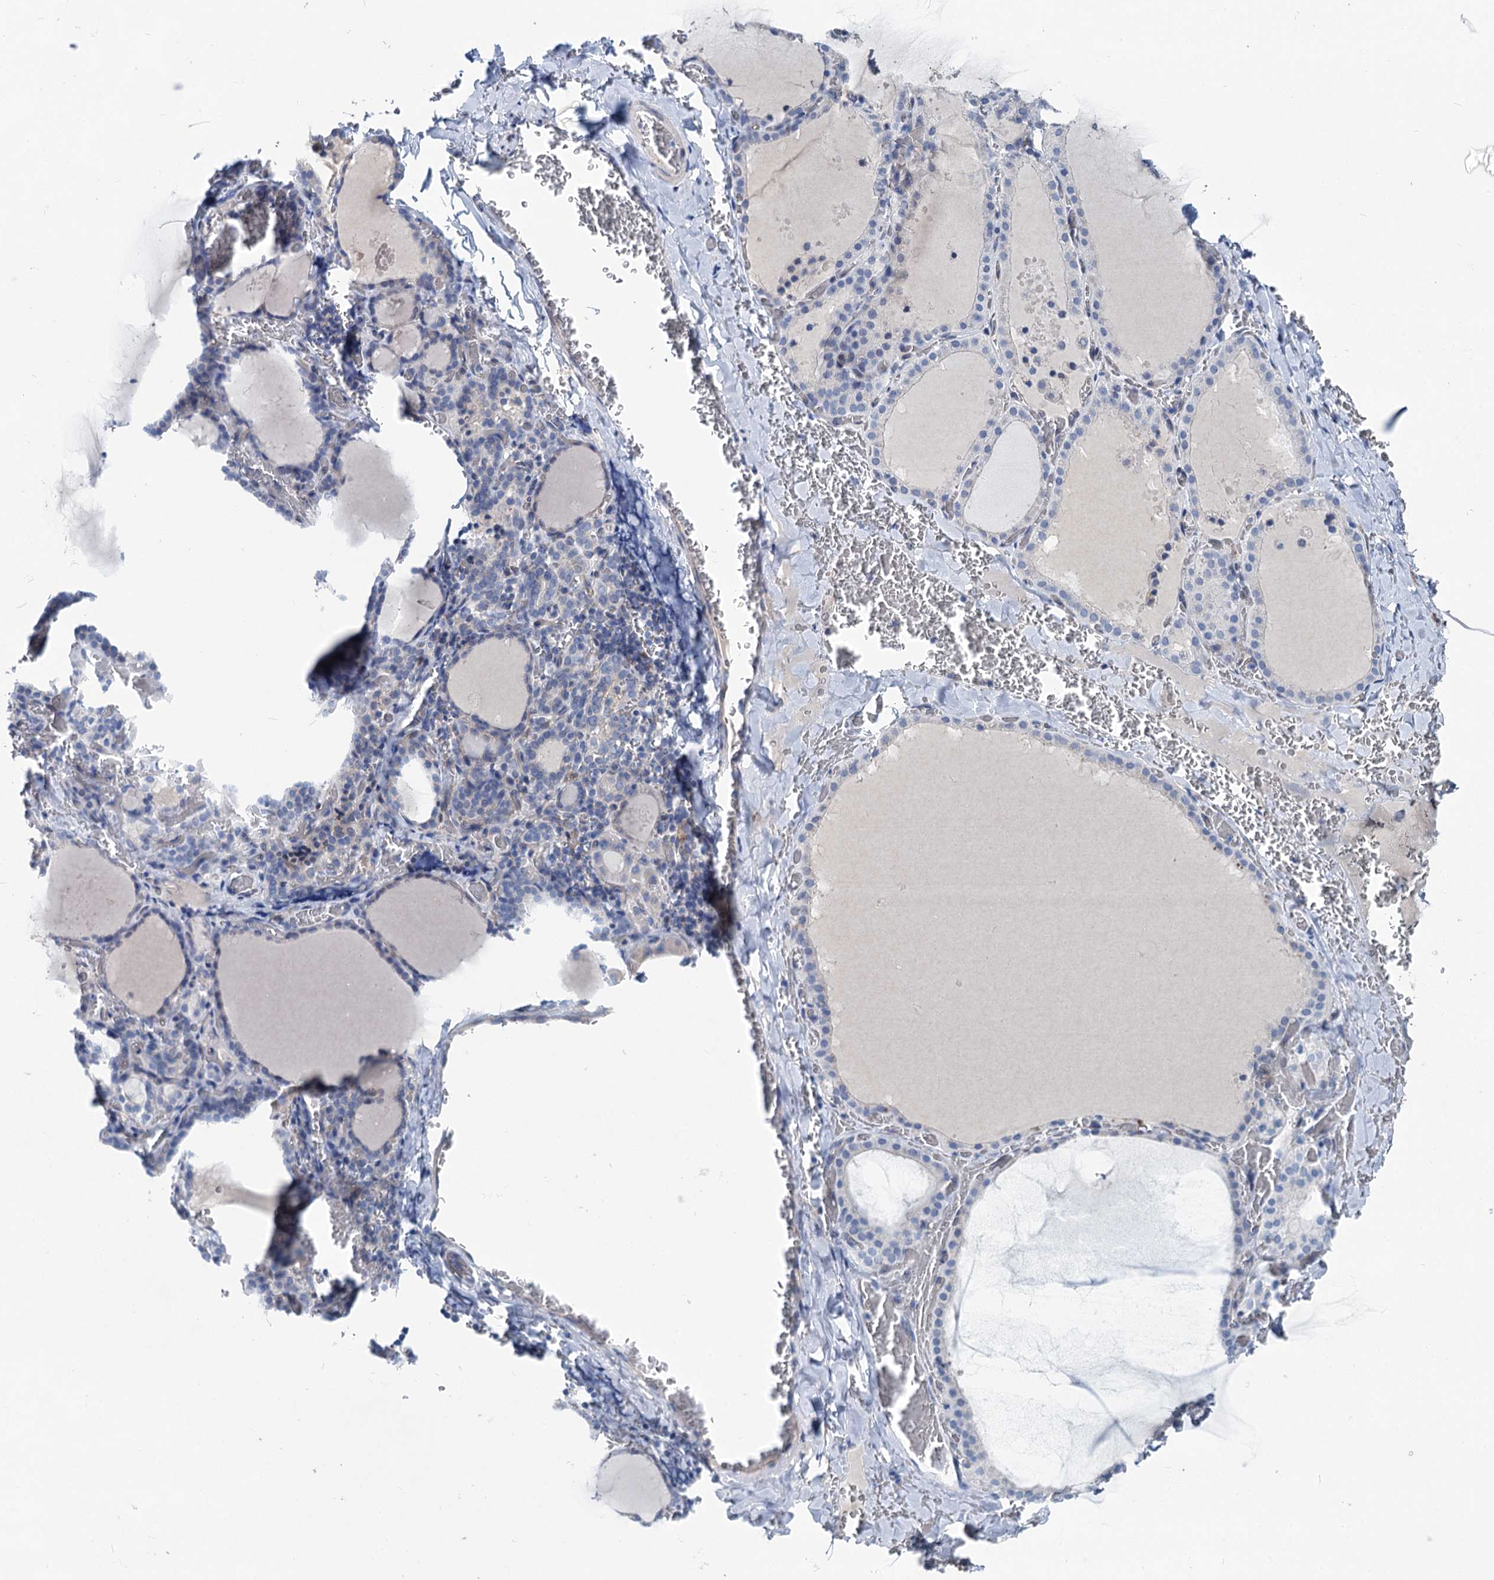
{"staining": {"intensity": "negative", "quantity": "none", "location": "none"}, "tissue": "thyroid gland", "cell_type": "Glandular cells", "image_type": "normal", "snomed": [{"axis": "morphology", "description": "Normal tissue, NOS"}, {"axis": "topography", "description": "Thyroid gland"}], "caption": "High power microscopy image of an IHC histopathology image of benign thyroid gland, revealing no significant staining in glandular cells.", "gene": "CHDH", "patient": {"sex": "female", "age": 39}}